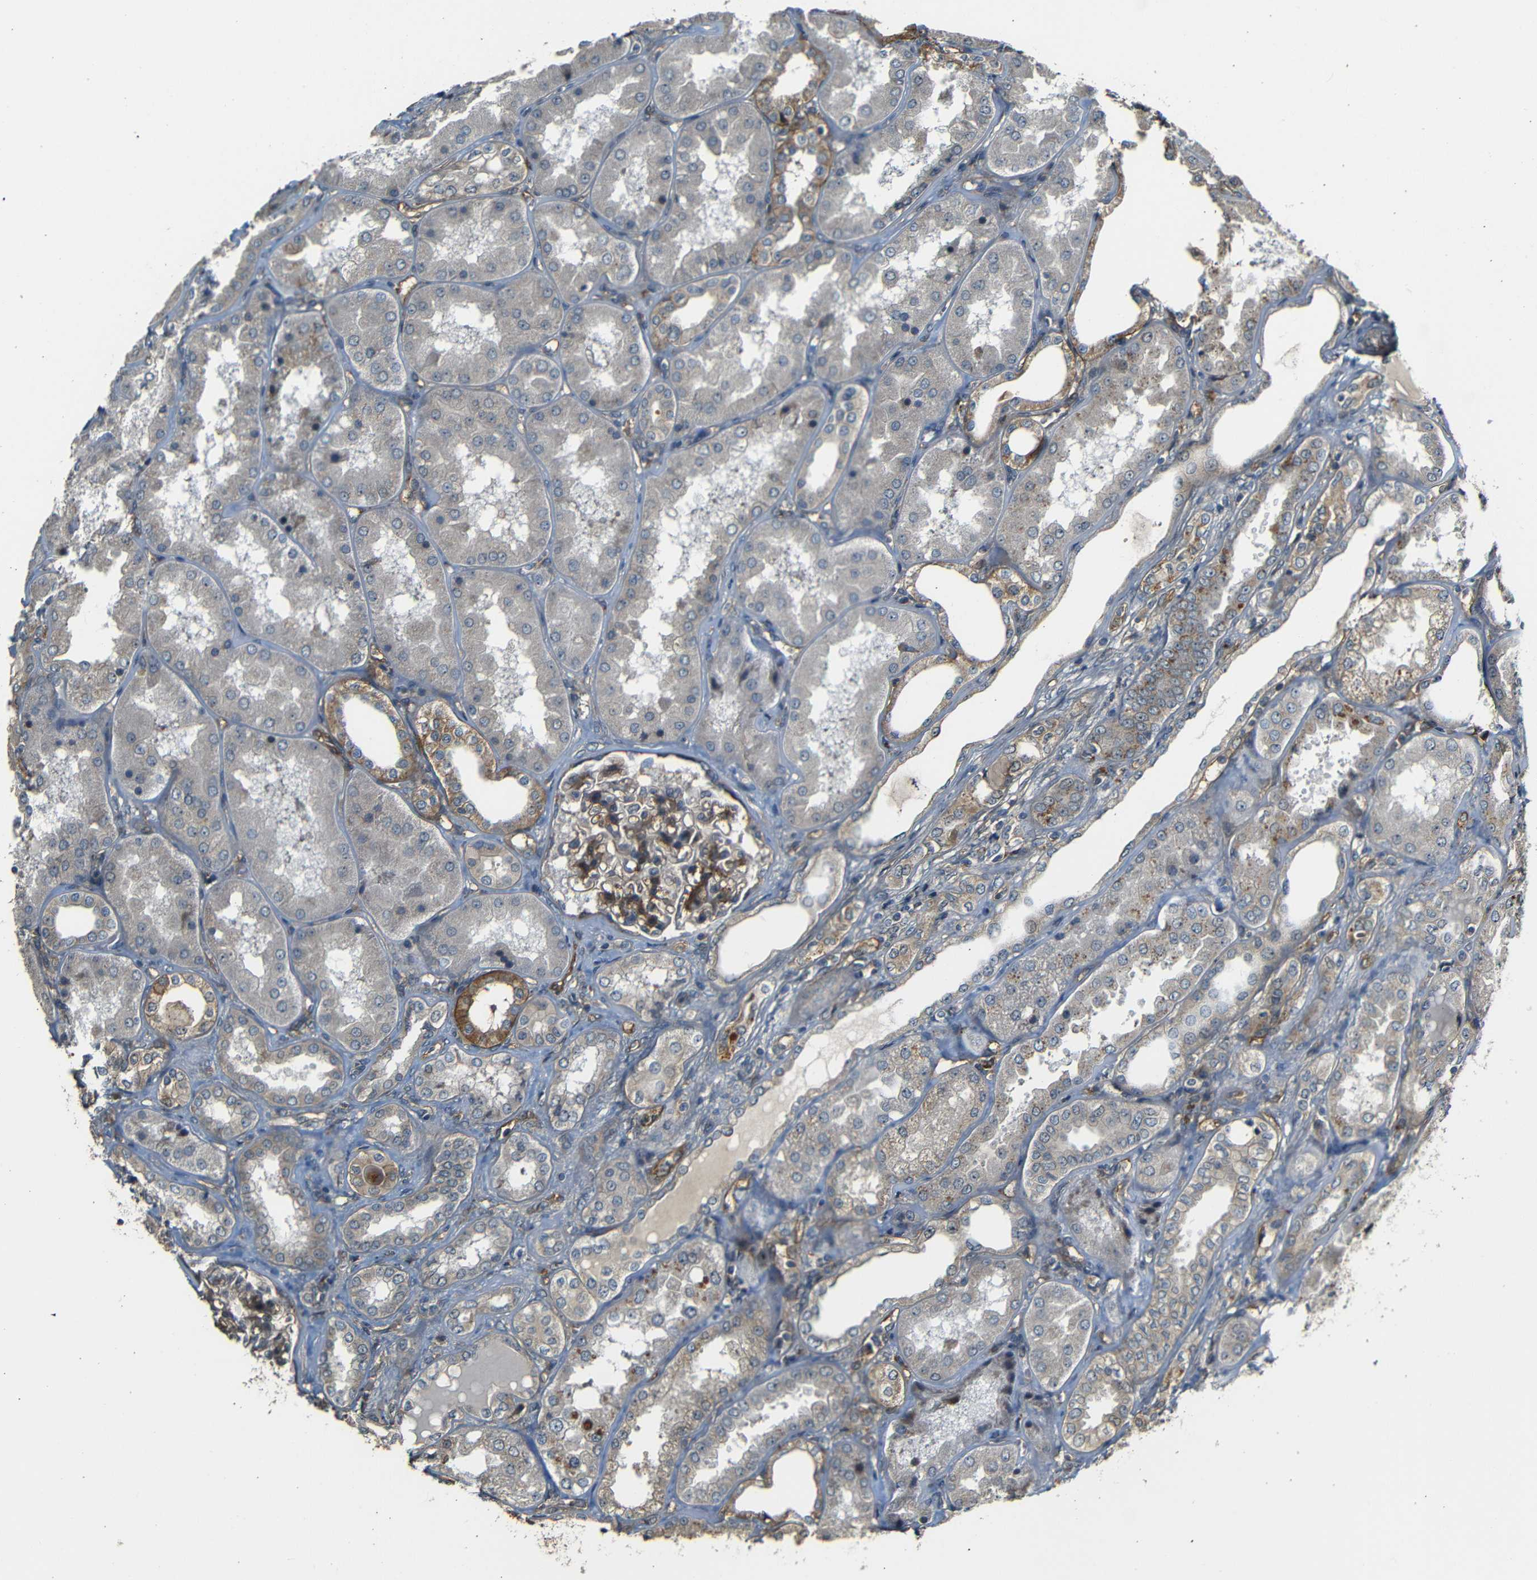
{"staining": {"intensity": "strong", "quantity": ">75%", "location": "cytoplasmic/membranous,nuclear"}, "tissue": "kidney", "cell_type": "Cells in glomeruli", "image_type": "normal", "snomed": [{"axis": "morphology", "description": "Normal tissue, NOS"}, {"axis": "topography", "description": "Kidney"}], "caption": "An immunohistochemistry photomicrograph of normal tissue is shown. Protein staining in brown highlights strong cytoplasmic/membranous,nuclear positivity in kidney within cells in glomeruli.", "gene": "RELL1", "patient": {"sex": "female", "age": 56}}